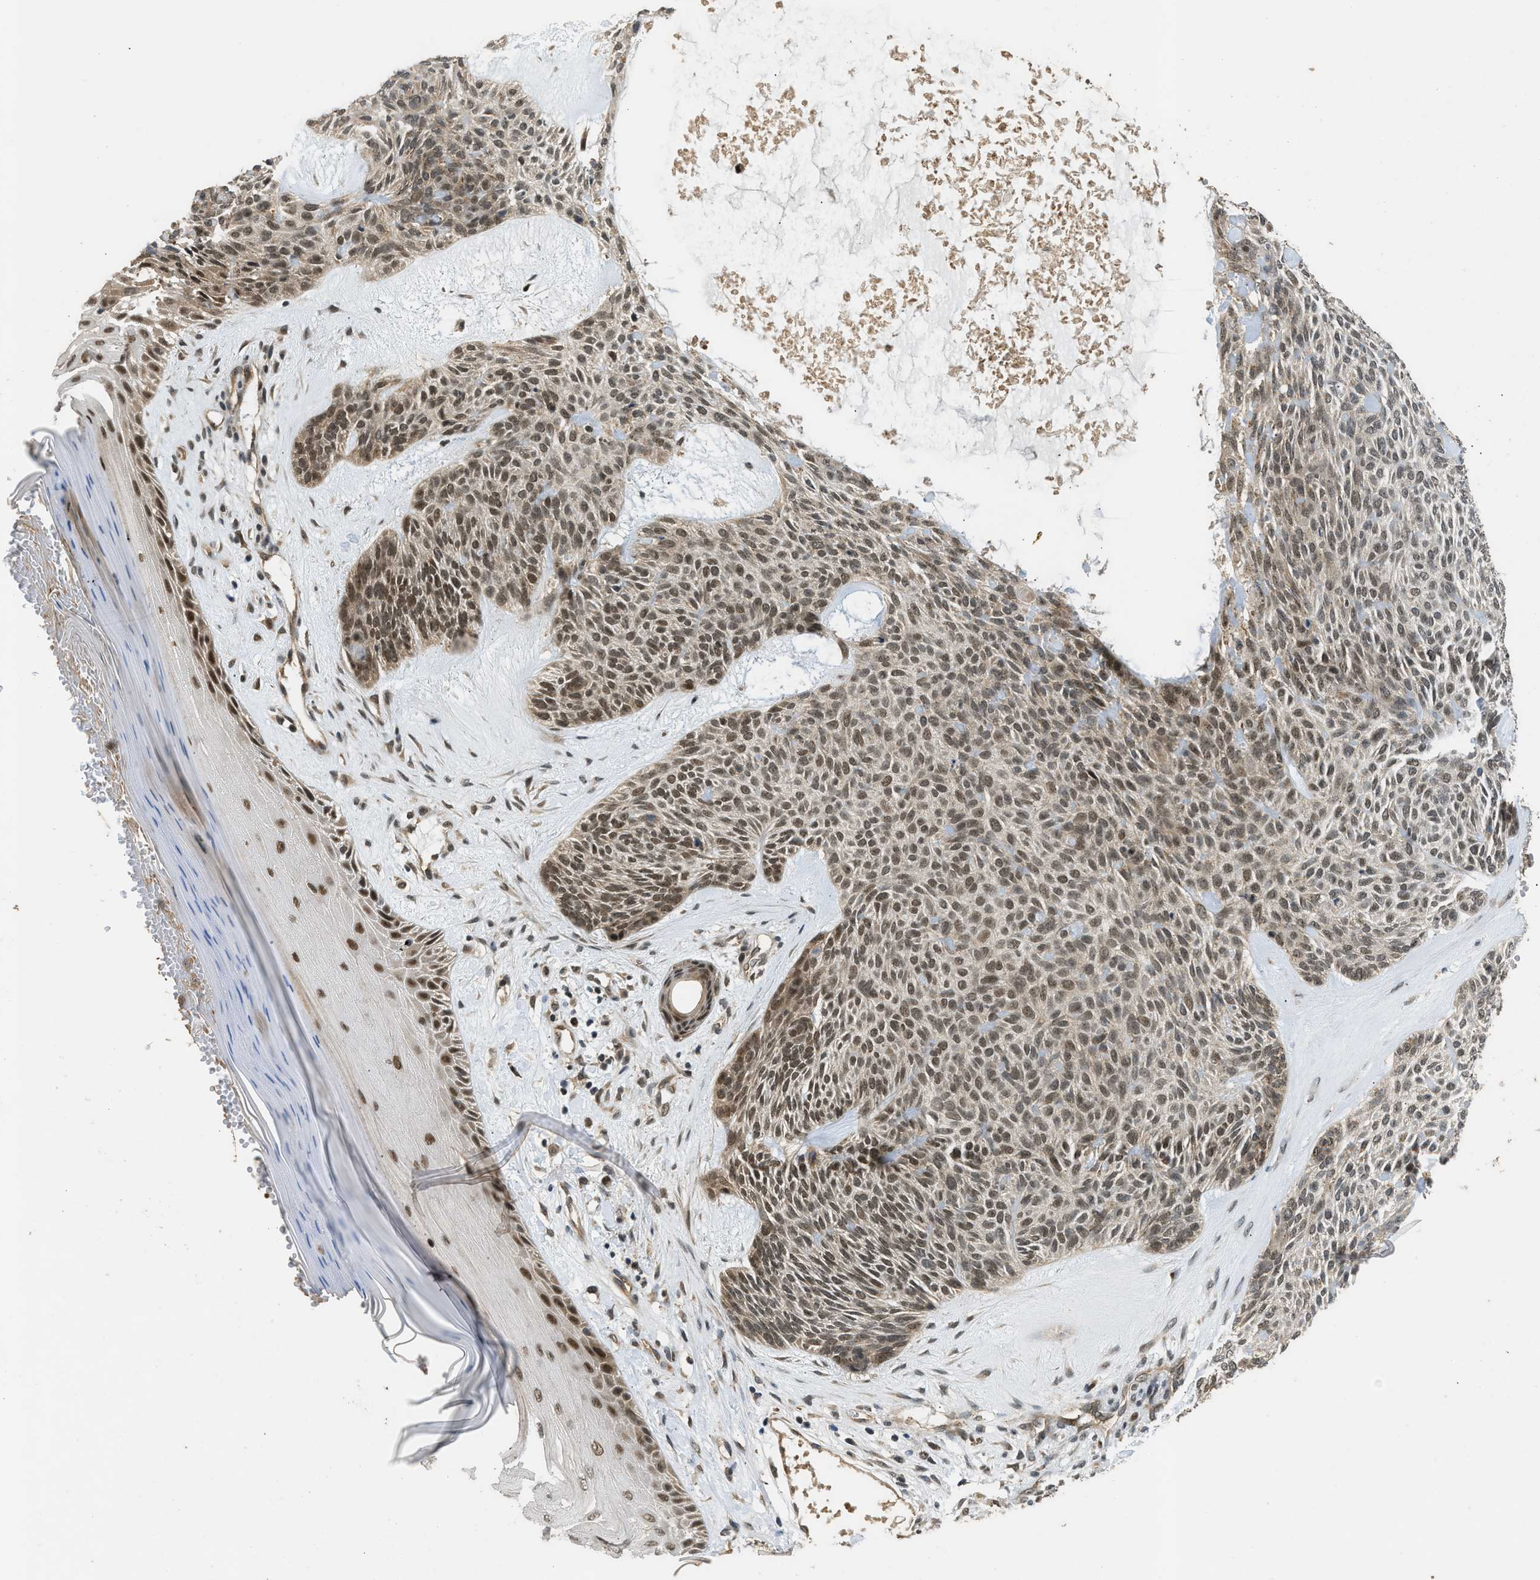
{"staining": {"intensity": "weak", "quantity": ">75%", "location": "nuclear"}, "tissue": "skin cancer", "cell_type": "Tumor cells", "image_type": "cancer", "snomed": [{"axis": "morphology", "description": "Basal cell carcinoma"}, {"axis": "topography", "description": "Skin"}], "caption": "Immunohistochemistry (DAB (3,3'-diaminobenzidine)) staining of human skin cancer displays weak nuclear protein staining in approximately >75% of tumor cells. (Stains: DAB in brown, nuclei in blue, Microscopy: brightfield microscopy at high magnification).", "gene": "GET1", "patient": {"sex": "male", "age": 55}}